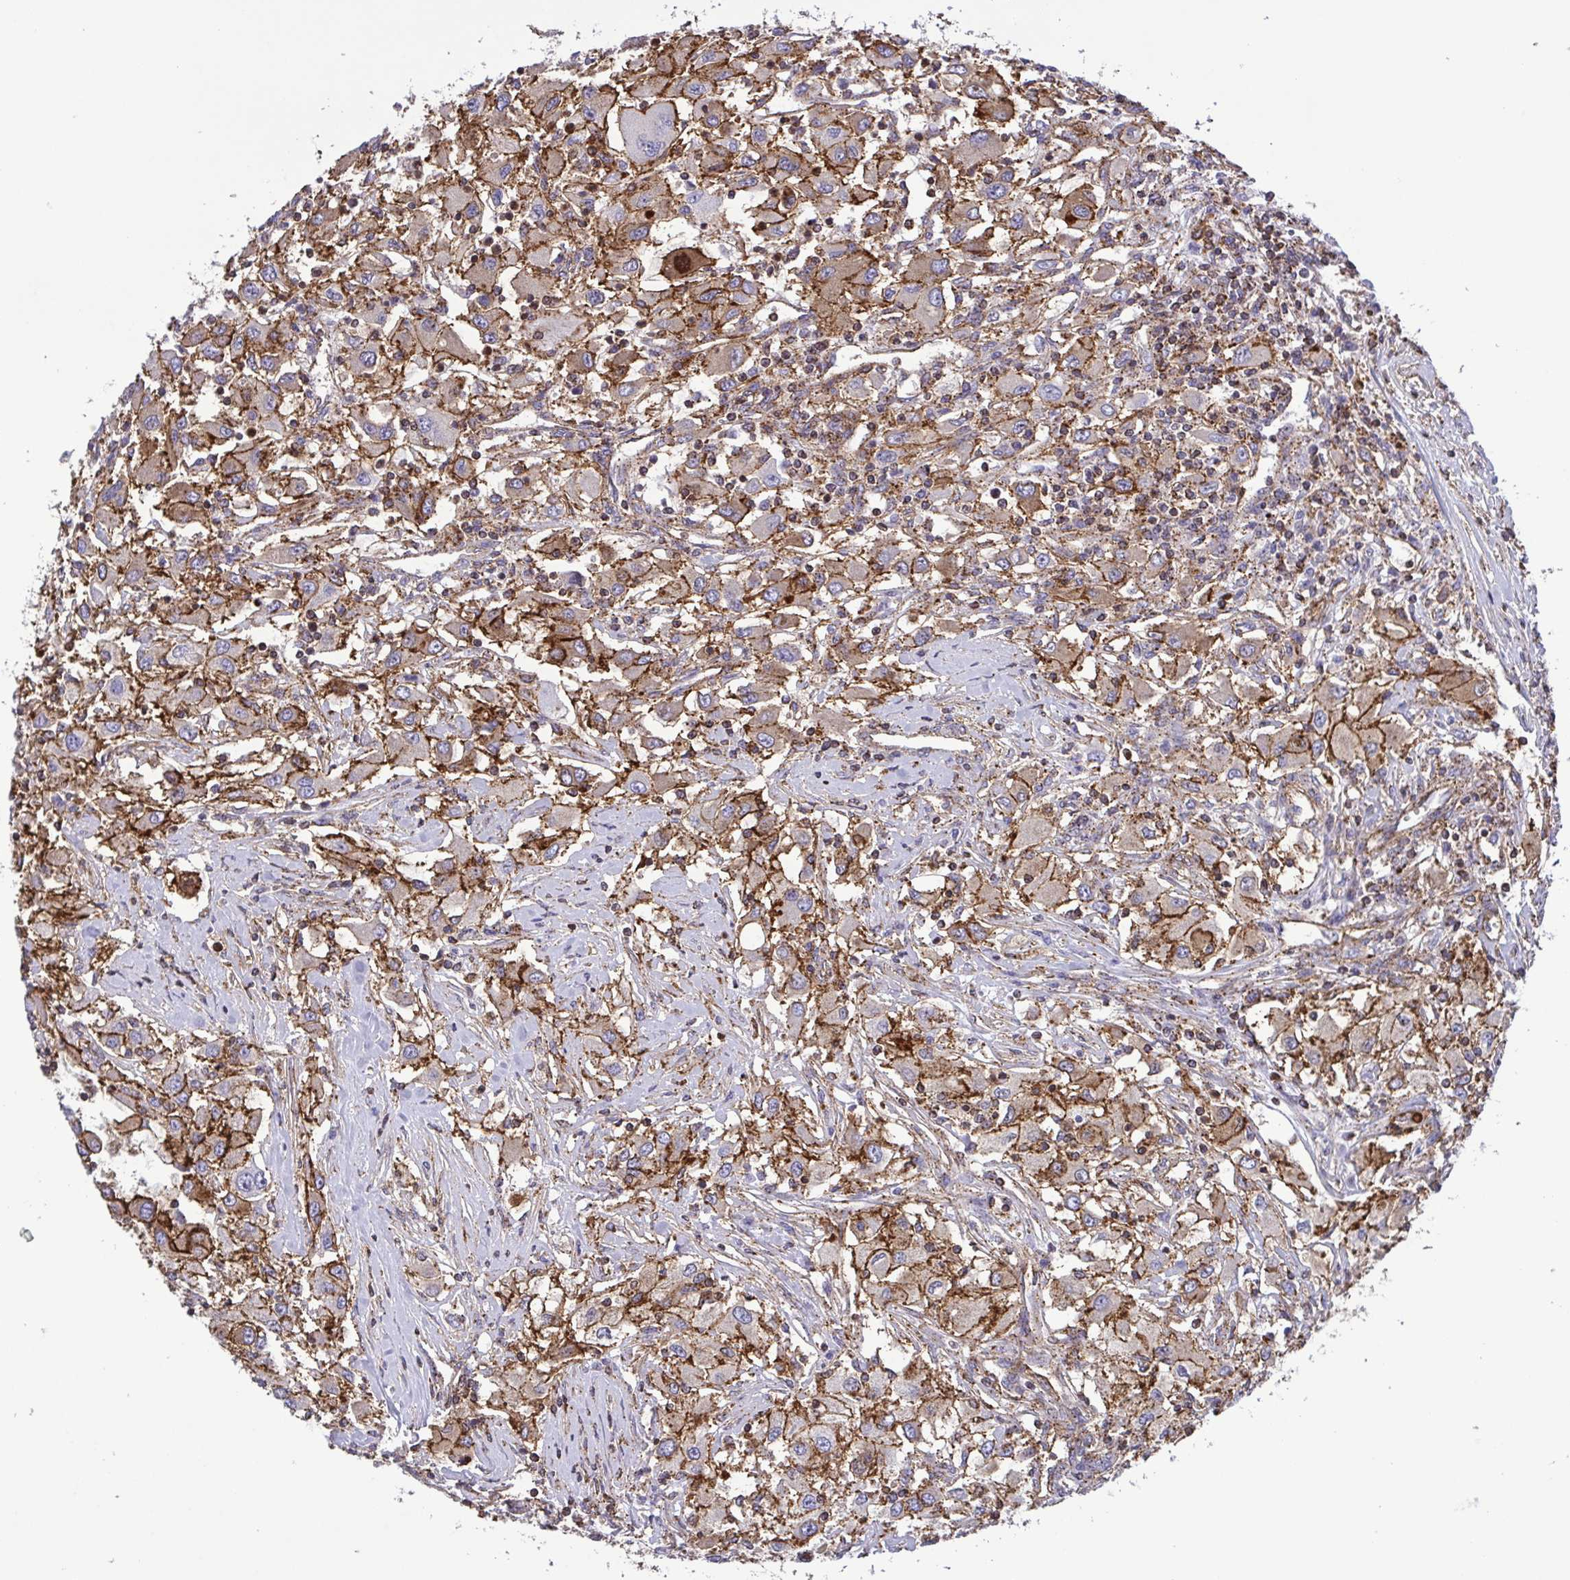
{"staining": {"intensity": "moderate", "quantity": ">75%", "location": "cytoplasmic/membranous"}, "tissue": "renal cancer", "cell_type": "Tumor cells", "image_type": "cancer", "snomed": [{"axis": "morphology", "description": "Adenocarcinoma, NOS"}, {"axis": "topography", "description": "Kidney"}], "caption": "Adenocarcinoma (renal) tissue displays moderate cytoplasmic/membranous expression in about >75% of tumor cells, visualized by immunohistochemistry. (Brightfield microscopy of DAB IHC at high magnification).", "gene": "CHMP1B", "patient": {"sex": "female", "age": 67}}